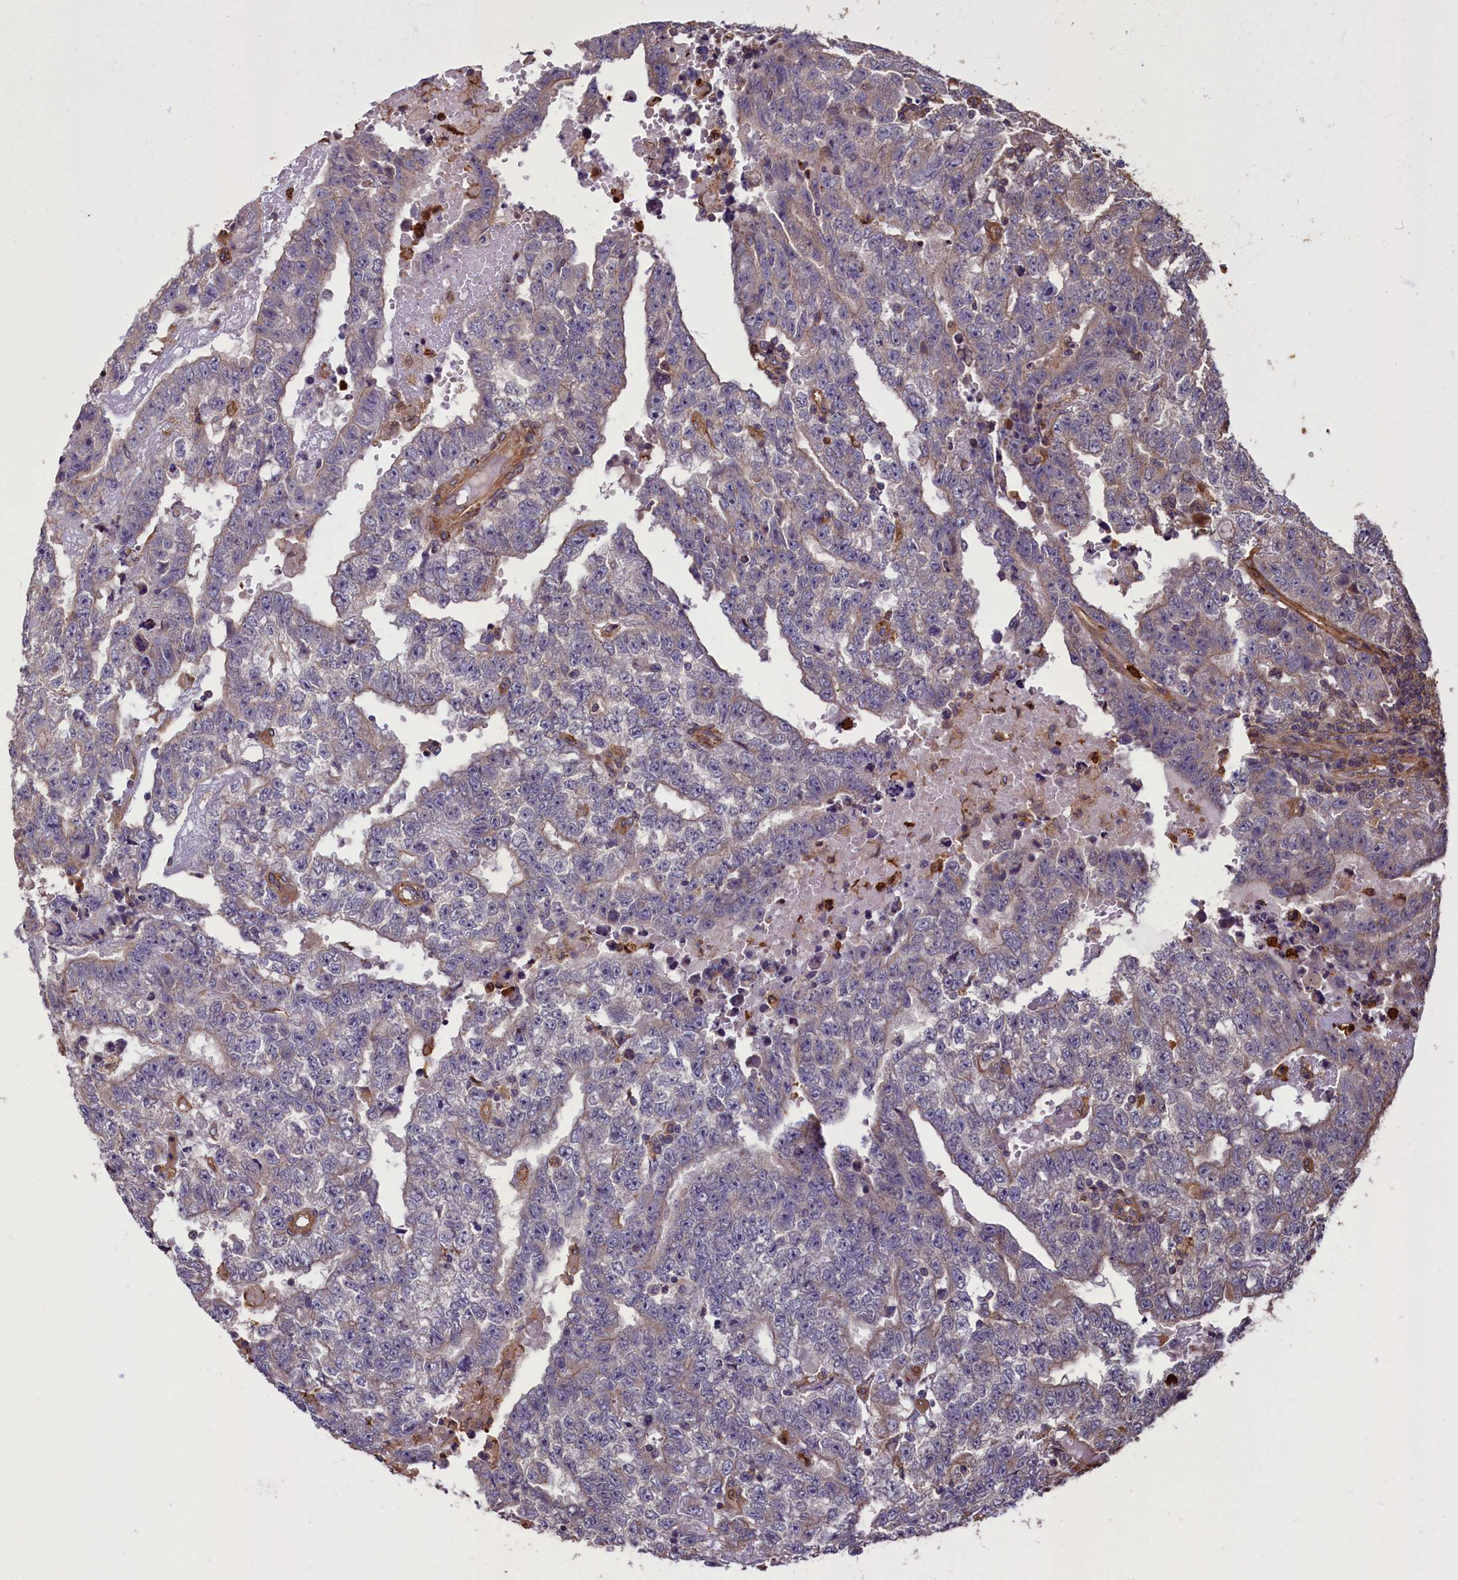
{"staining": {"intensity": "negative", "quantity": "none", "location": "none"}, "tissue": "testis cancer", "cell_type": "Tumor cells", "image_type": "cancer", "snomed": [{"axis": "morphology", "description": "Carcinoma, Embryonal, NOS"}, {"axis": "topography", "description": "Testis"}], "caption": "Human testis cancer stained for a protein using IHC reveals no expression in tumor cells.", "gene": "CCDC102B", "patient": {"sex": "male", "age": 25}}